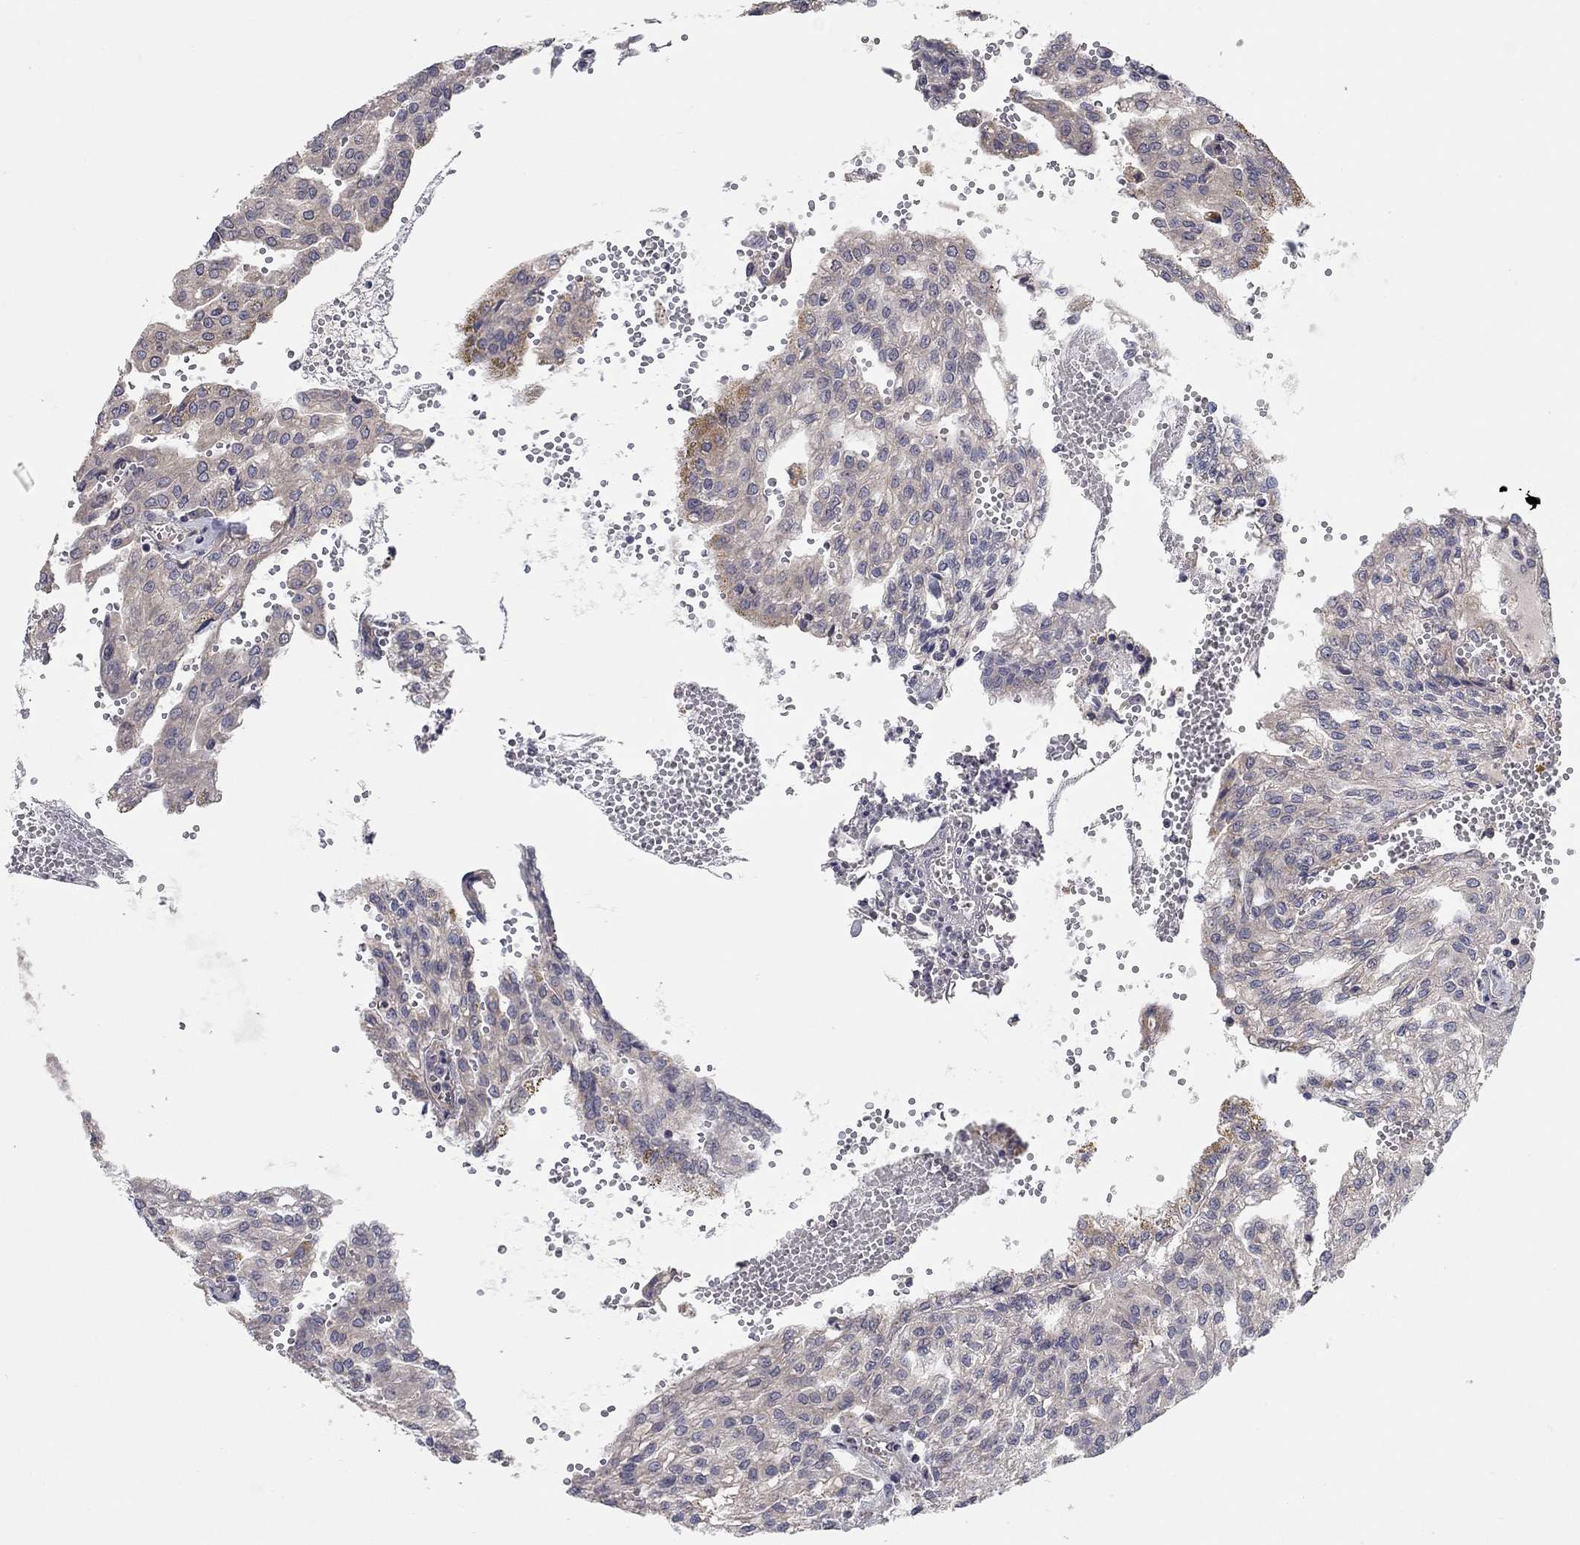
{"staining": {"intensity": "negative", "quantity": "none", "location": "none"}, "tissue": "renal cancer", "cell_type": "Tumor cells", "image_type": "cancer", "snomed": [{"axis": "morphology", "description": "Adenocarcinoma, NOS"}, {"axis": "topography", "description": "Kidney"}], "caption": "The photomicrograph reveals no significant staining in tumor cells of renal cancer (adenocarcinoma).", "gene": "WASF3", "patient": {"sex": "male", "age": 63}}